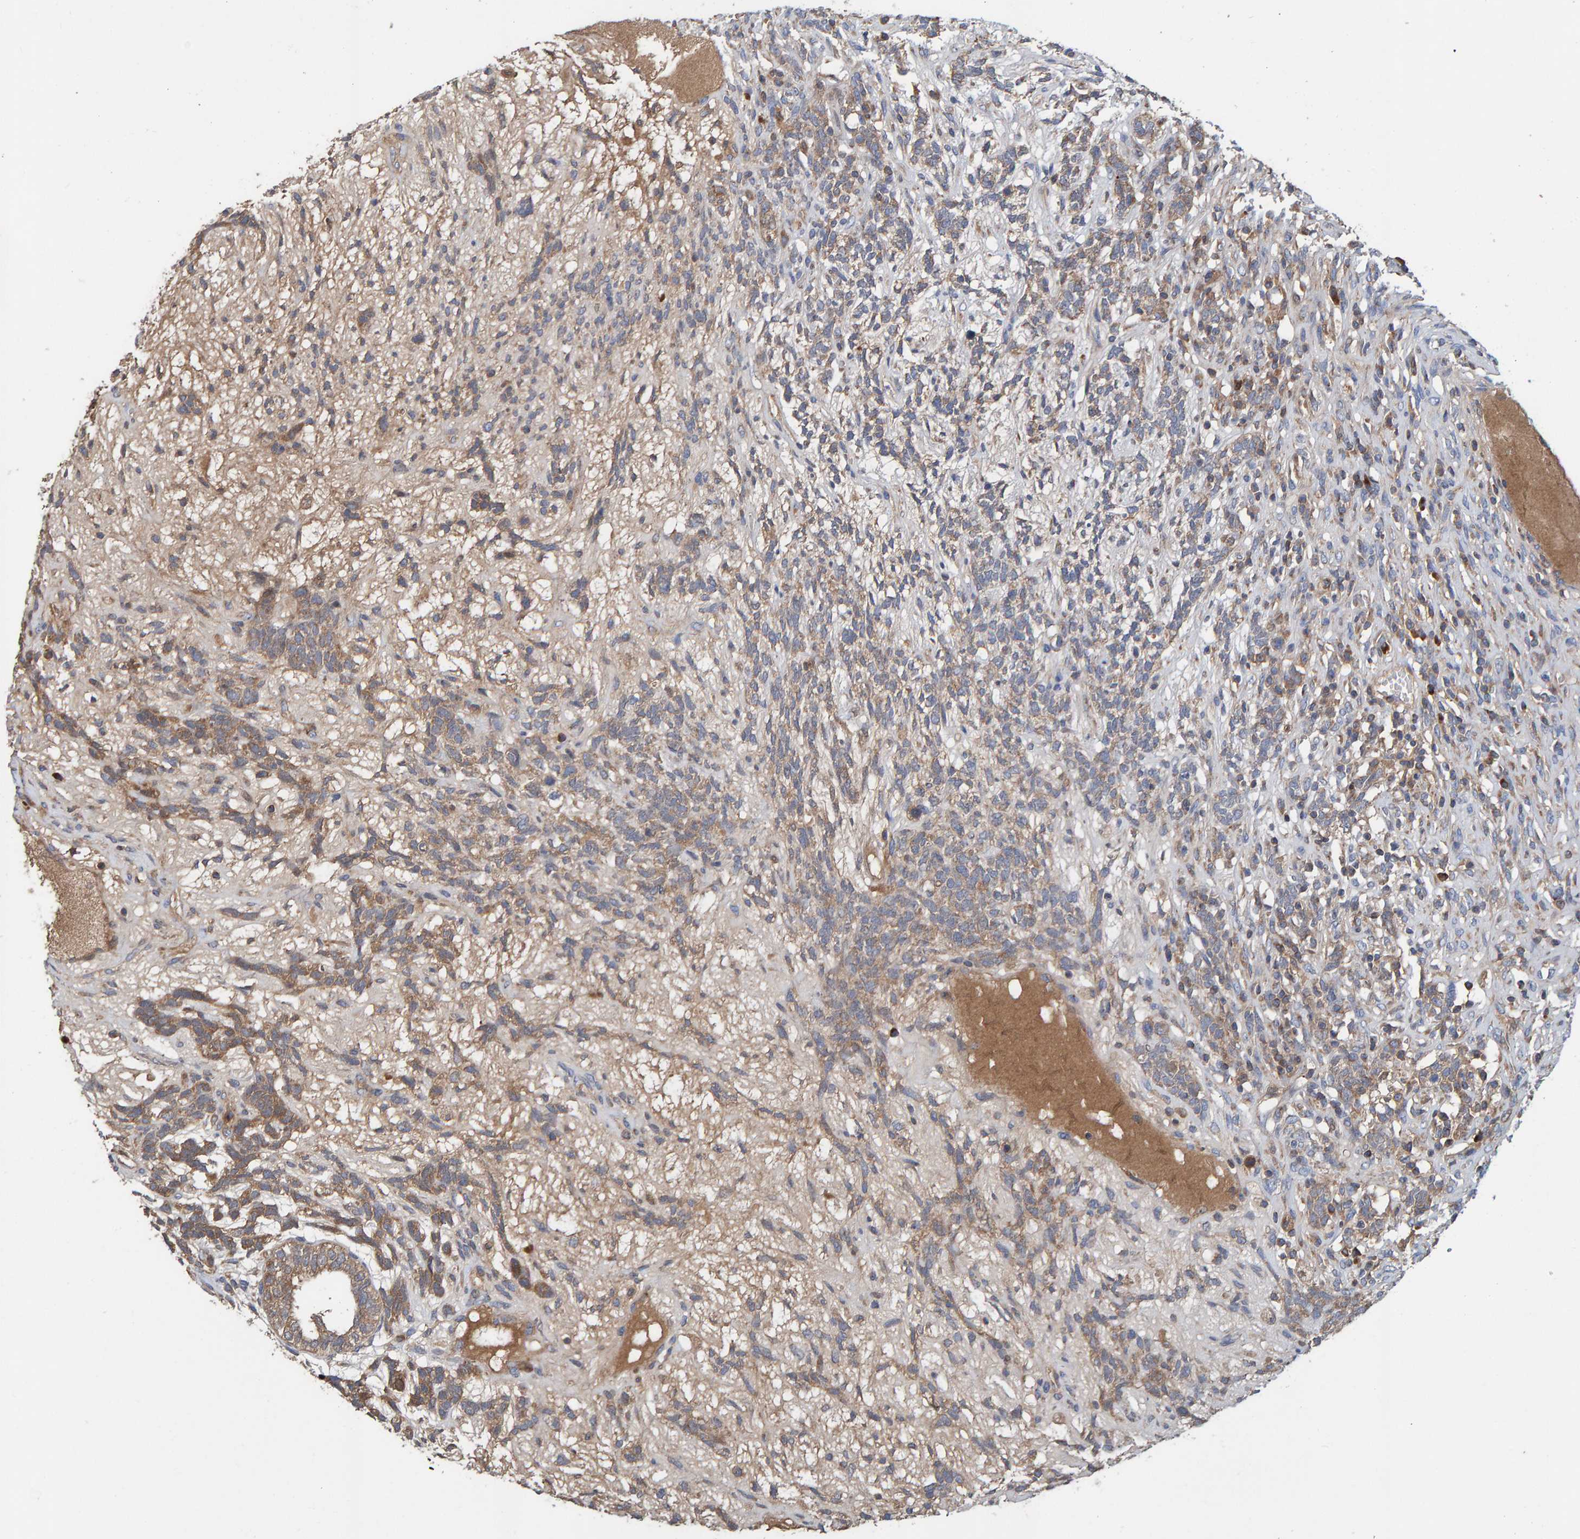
{"staining": {"intensity": "moderate", "quantity": "25%-75%", "location": "cytoplasmic/membranous"}, "tissue": "testis cancer", "cell_type": "Tumor cells", "image_type": "cancer", "snomed": [{"axis": "morphology", "description": "Seminoma, NOS"}, {"axis": "topography", "description": "Testis"}], "caption": "Moderate cytoplasmic/membranous positivity is identified in approximately 25%-75% of tumor cells in seminoma (testis). (brown staining indicates protein expression, while blue staining denotes nuclei).", "gene": "KIAA0753", "patient": {"sex": "male", "age": 28}}